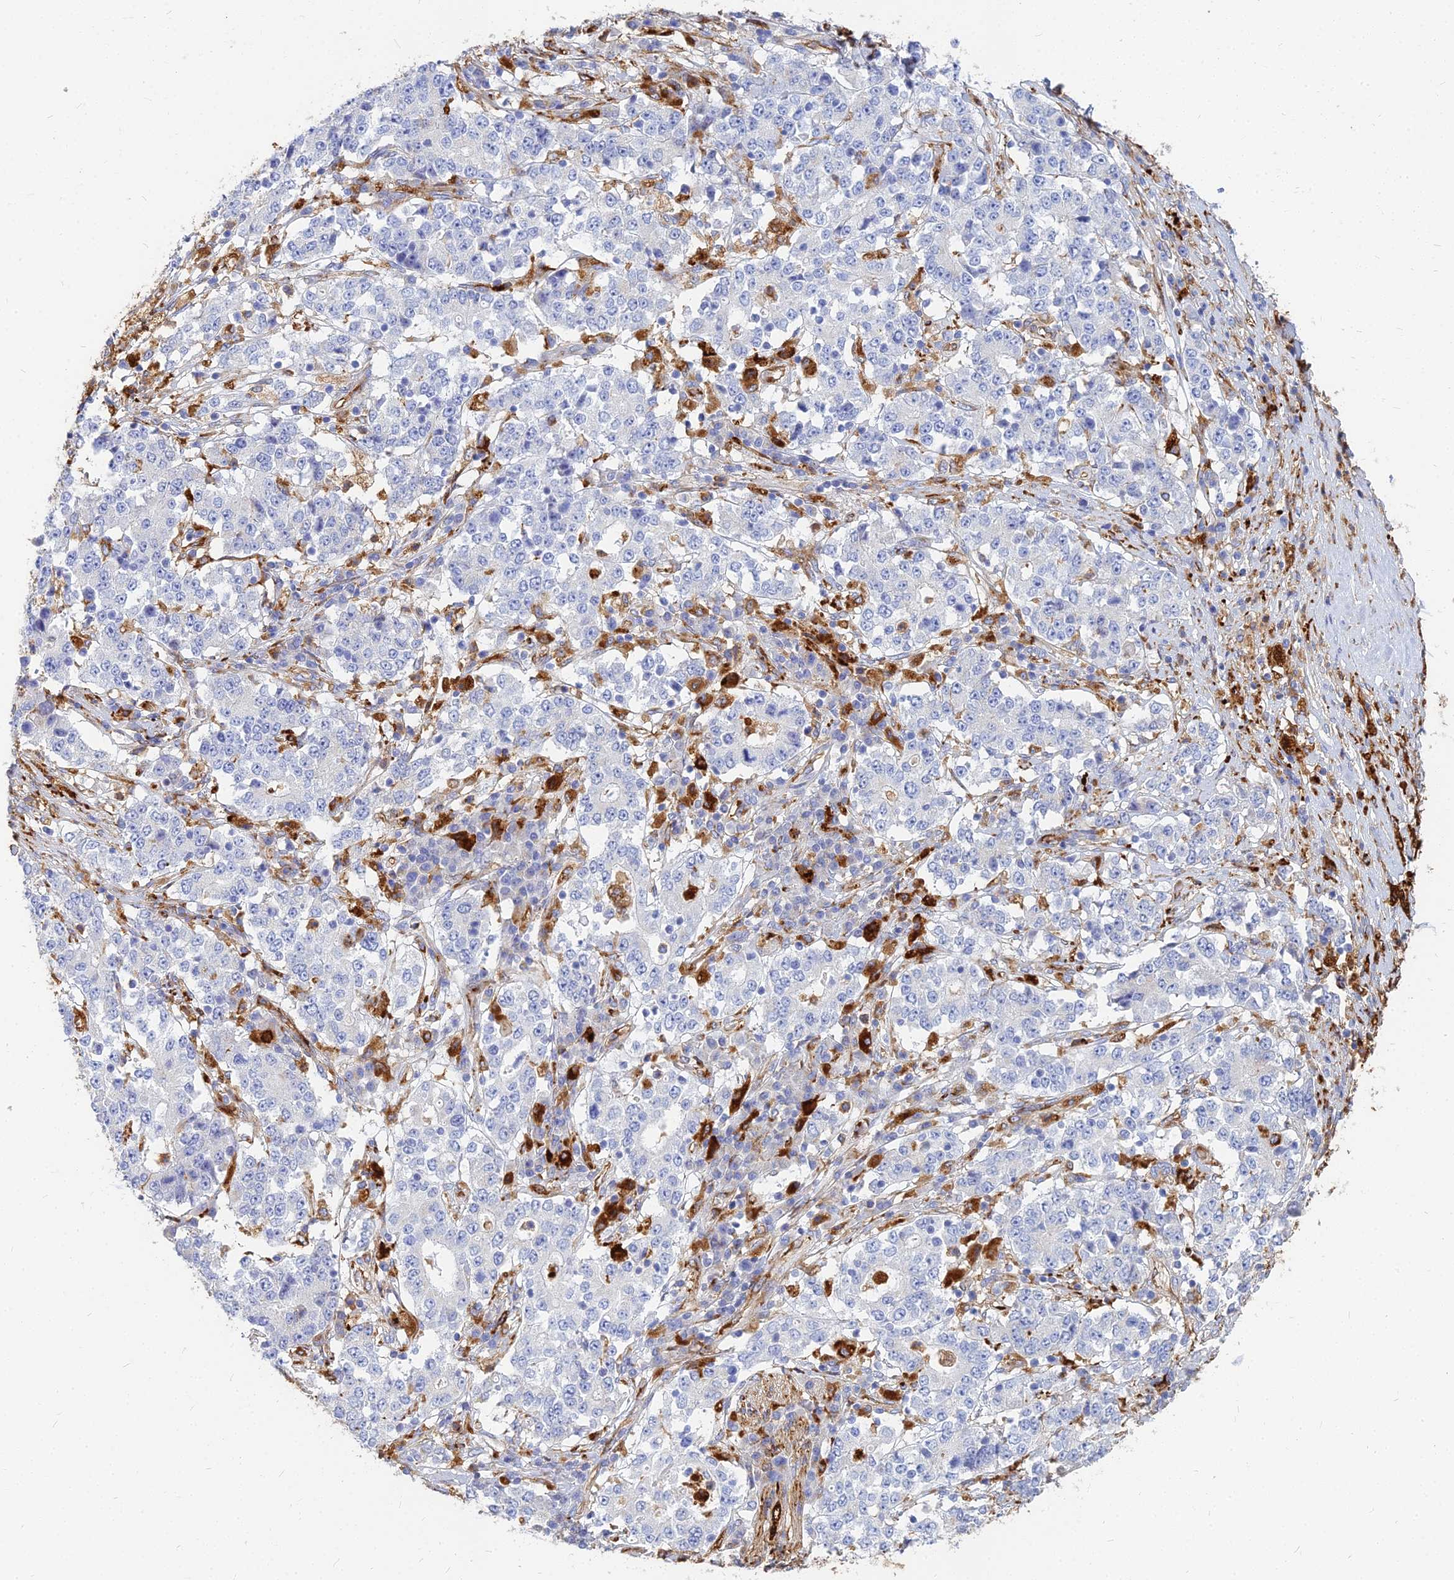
{"staining": {"intensity": "negative", "quantity": "none", "location": "none"}, "tissue": "stomach cancer", "cell_type": "Tumor cells", "image_type": "cancer", "snomed": [{"axis": "morphology", "description": "Adenocarcinoma, NOS"}, {"axis": "topography", "description": "Stomach"}], "caption": "IHC photomicrograph of stomach cancer (adenocarcinoma) stained for a protein (brown), which exhibits no positivity in tumor cells.", "gene": "VAT1", "patient": {"sex": "male", "age": 59}}